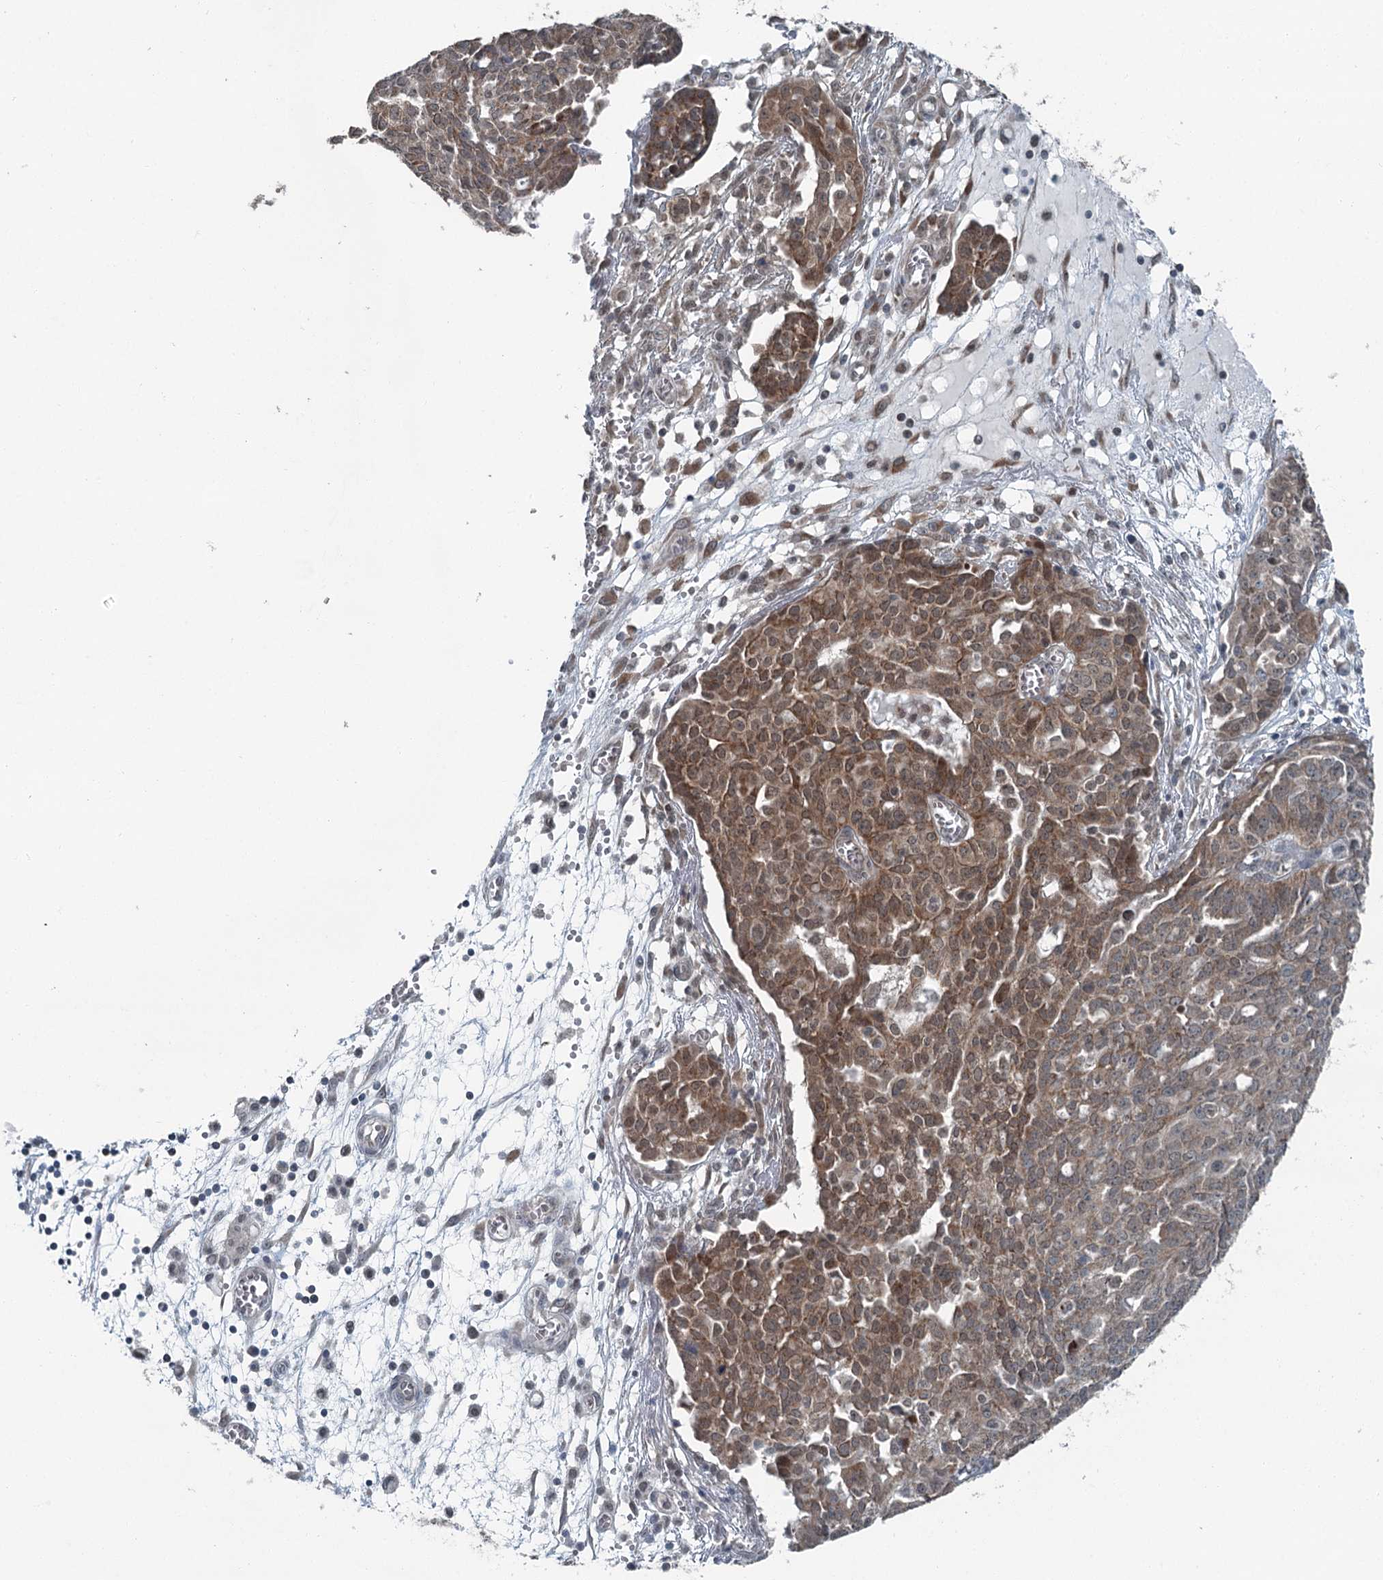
{"staining": {"intensity": "moderate", "quantity": ">75%", "location": "cytoplasmic/membranous"}, "tissue": "ovarian cancer", "cell_type": "Tumor cells", "image_type": "cancer", "snomed": [{"axis": "morphology", "description": "Cystadenocarcinoma, serous, NOS"}, {"axis": "topography", "description": "Soft tissue"}, {"axis": "topography", "description": "Ovary"}], "caption": "Serous cystadenocarcinoma (ovarian) was stained to show a protein in brown. There is medium levels of moderate cytoplasmic/membranous expression in approximately >75% of tumor cells.", "gene": "WAPL", "patient": {"sex": "female", "age": 57}}